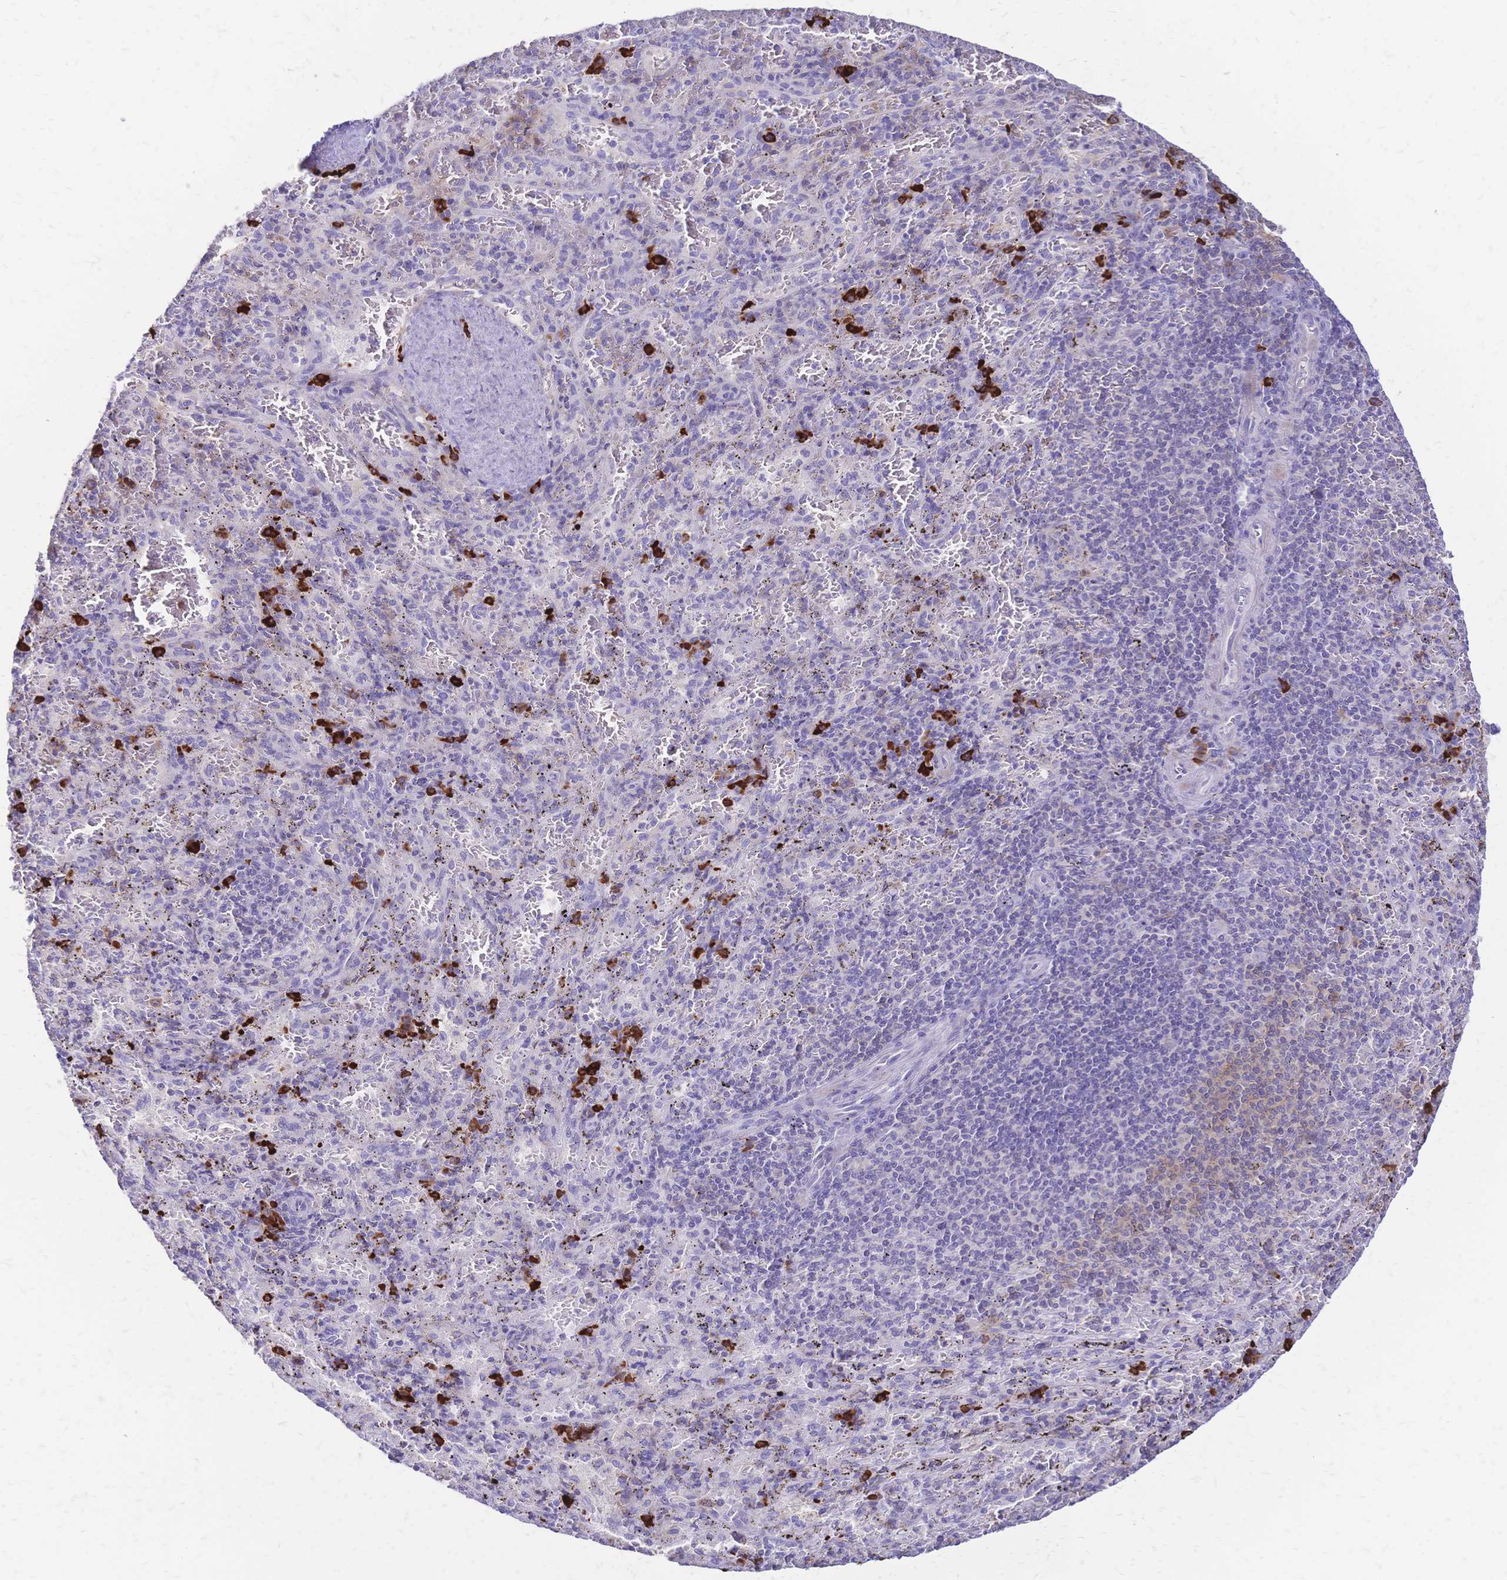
{"staining": {"intensity": "strong", "quantity": "<25%", "location": "cytoplasmic/membranous"}, "tissue": "spleen", "cell_type": "Cells in red pulp", "image_type": "normal", "snomed": [{"axis": "morphology", "description": "Normal tissue, NOS"}, {"axis": "topography", "description": "Spleen"}], "caption": "Protein analysis of benign spleen reveals strong cytoplasmic/membranous positivity in about <25% of cells in red pulp.", "gene": "IL2RA", "patient": {"sex": "male", "age": 57}}